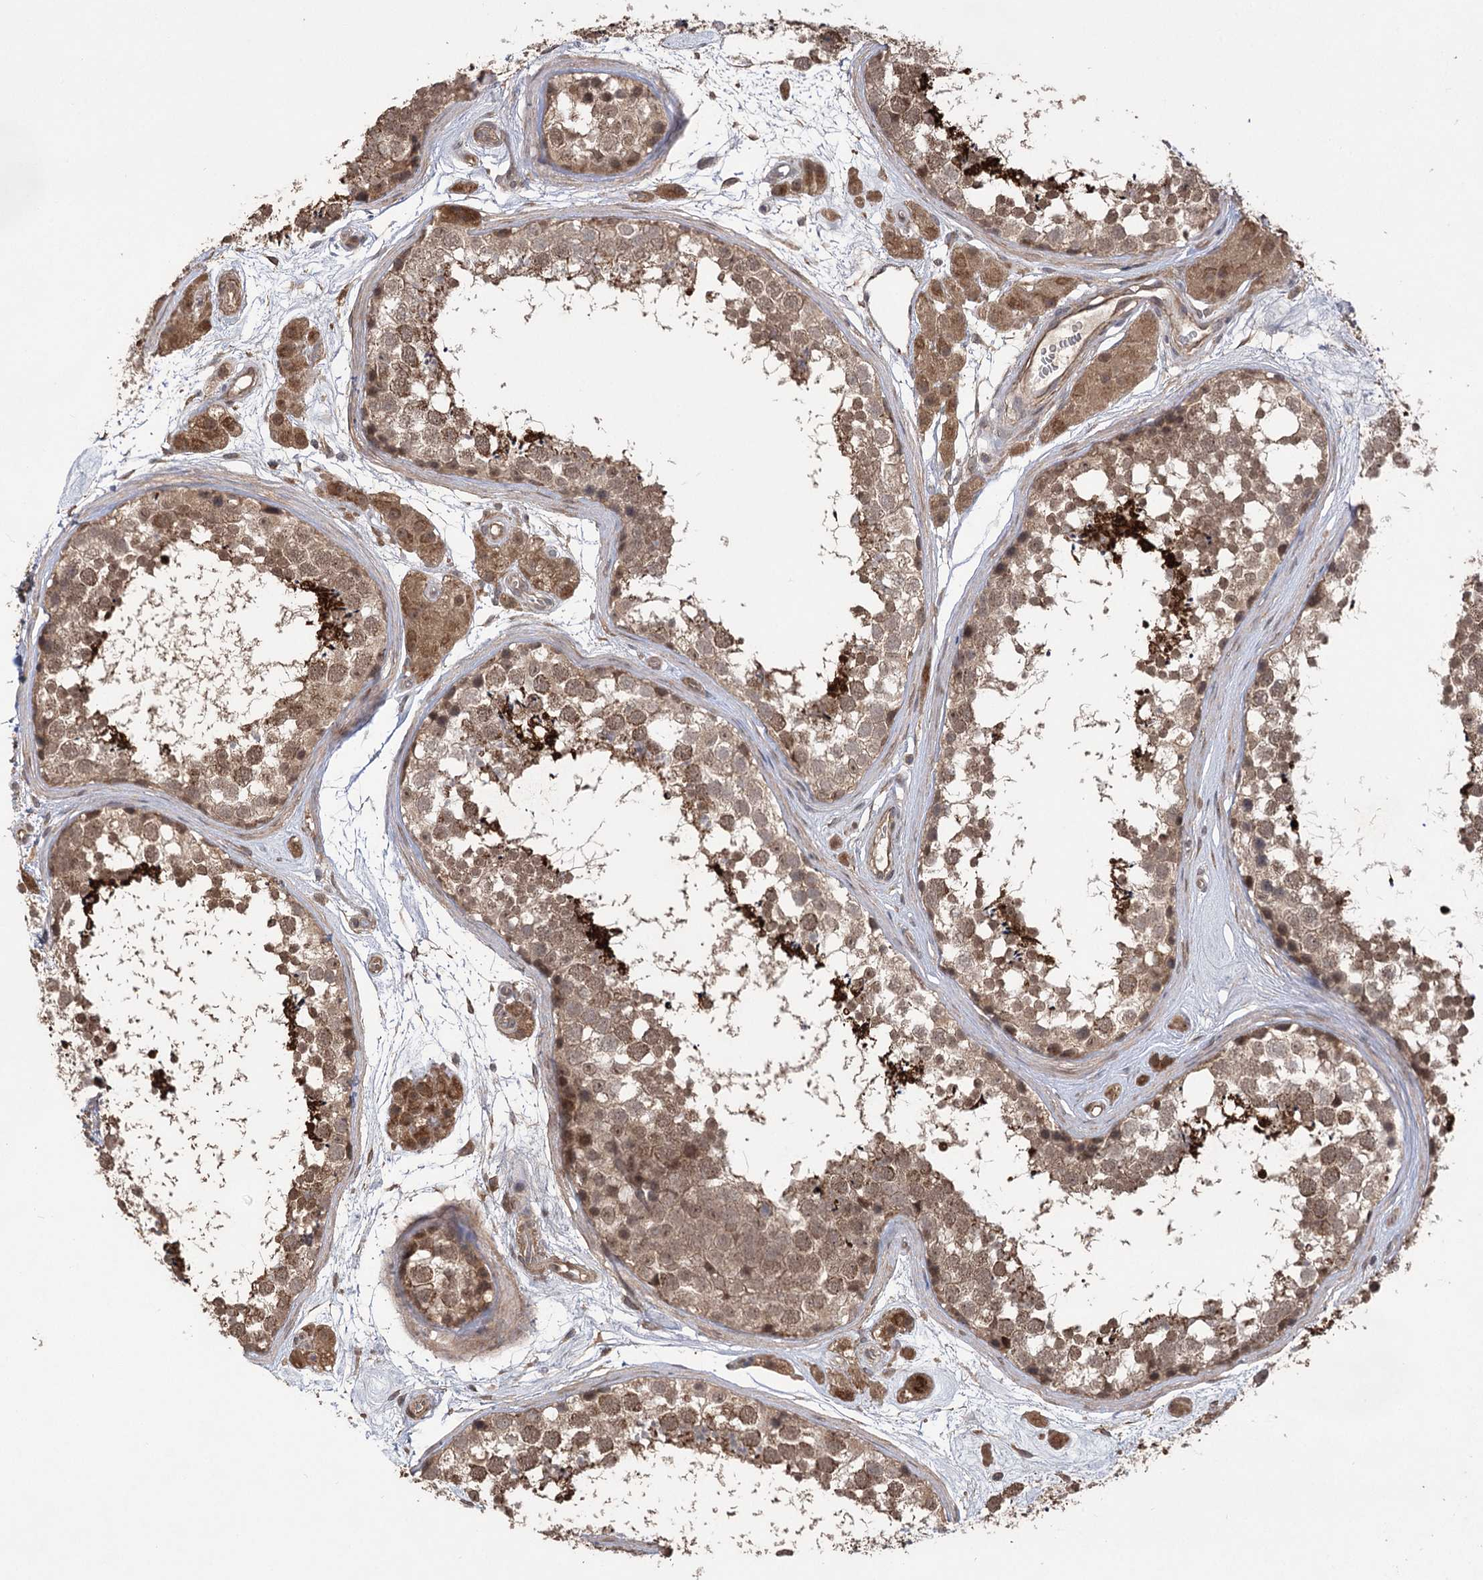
{"staining": {"intensity": "strong", "quantity": "25%-75%", "location": "cytoplasmic/membranous,nuclear"}, "tissue": "testis", "cell_type": "Cells in seminiferous ducts", "image_type": "normal", "snomed": [{"axis": "morphology", "description": "Normal tissue, NOS"}, {"axis": "topography", "description": "Testis"}], "caption": "Immunohistochemical staining of unremarkable testis shows strong cytoplasmic/membranous,nuclear protein positivity in about 25%-75% of cells in seminiferous ducts.", "gene": "TENM2", "patient": {"sex": "male", "age": 56}}